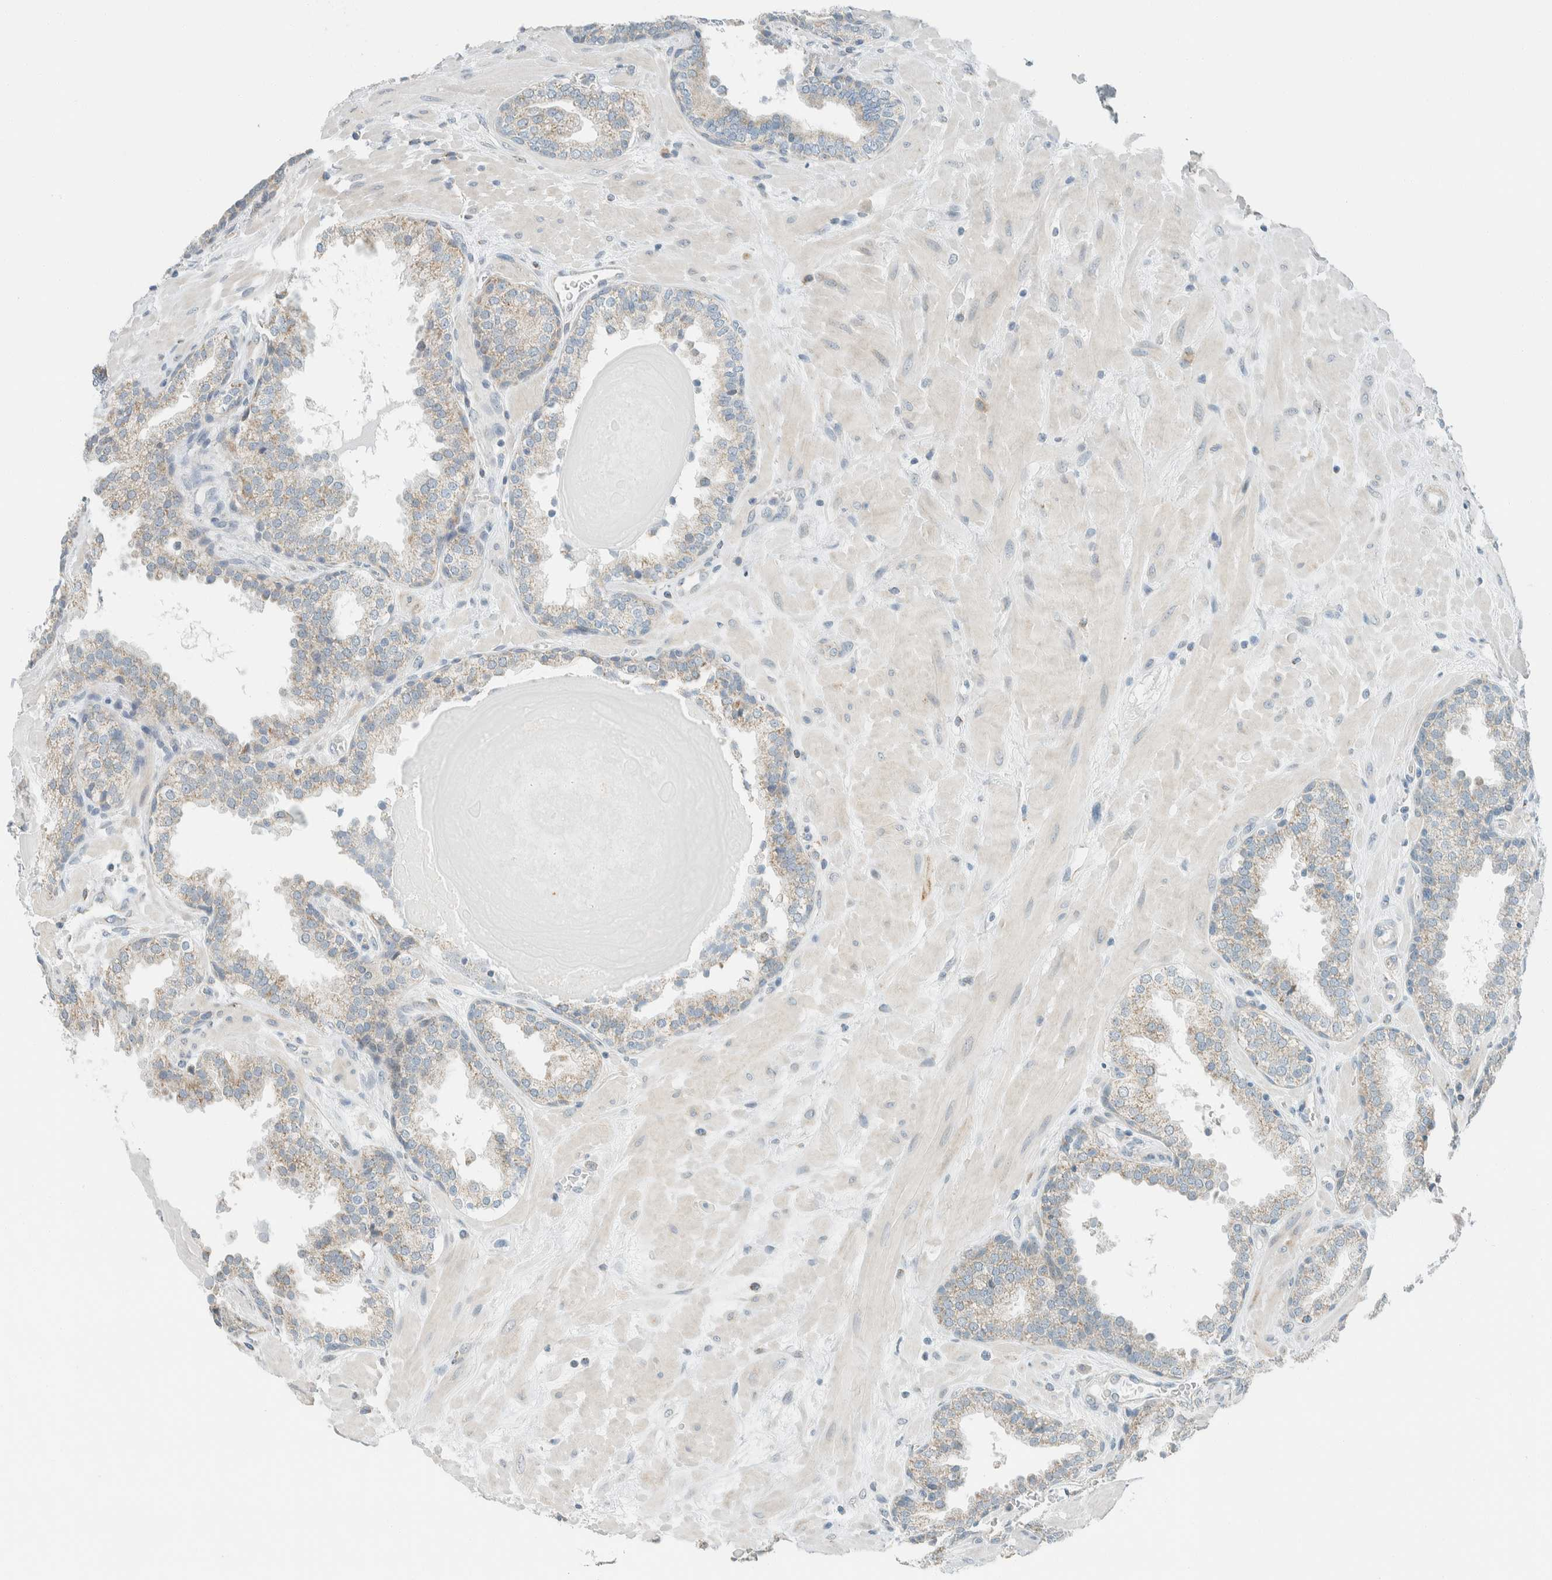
{"staining": {"intensity": "weak", "quantity": "25%-75%", "location": "cytoplasmic/membranous"}, "tissue": "prostate", "cell_type": "Glandular cells", "image_type": "normal", "snomed": [{"axis": "morphology", "description": "Normal tissue, NOS"}, {"axis": "topography", "description": "Prostate"}], "caption": "IHC micrograph of normal prostate: prostate stained using IHC demonstrates low levels of weak protein expression localized specifically in the cytoplasmic/membranous of glandular cells, appearing as a cytoplasmic/membranous brown color.", "gene": "AARSD1", "patient": {"sex": "male", "age": 51}}